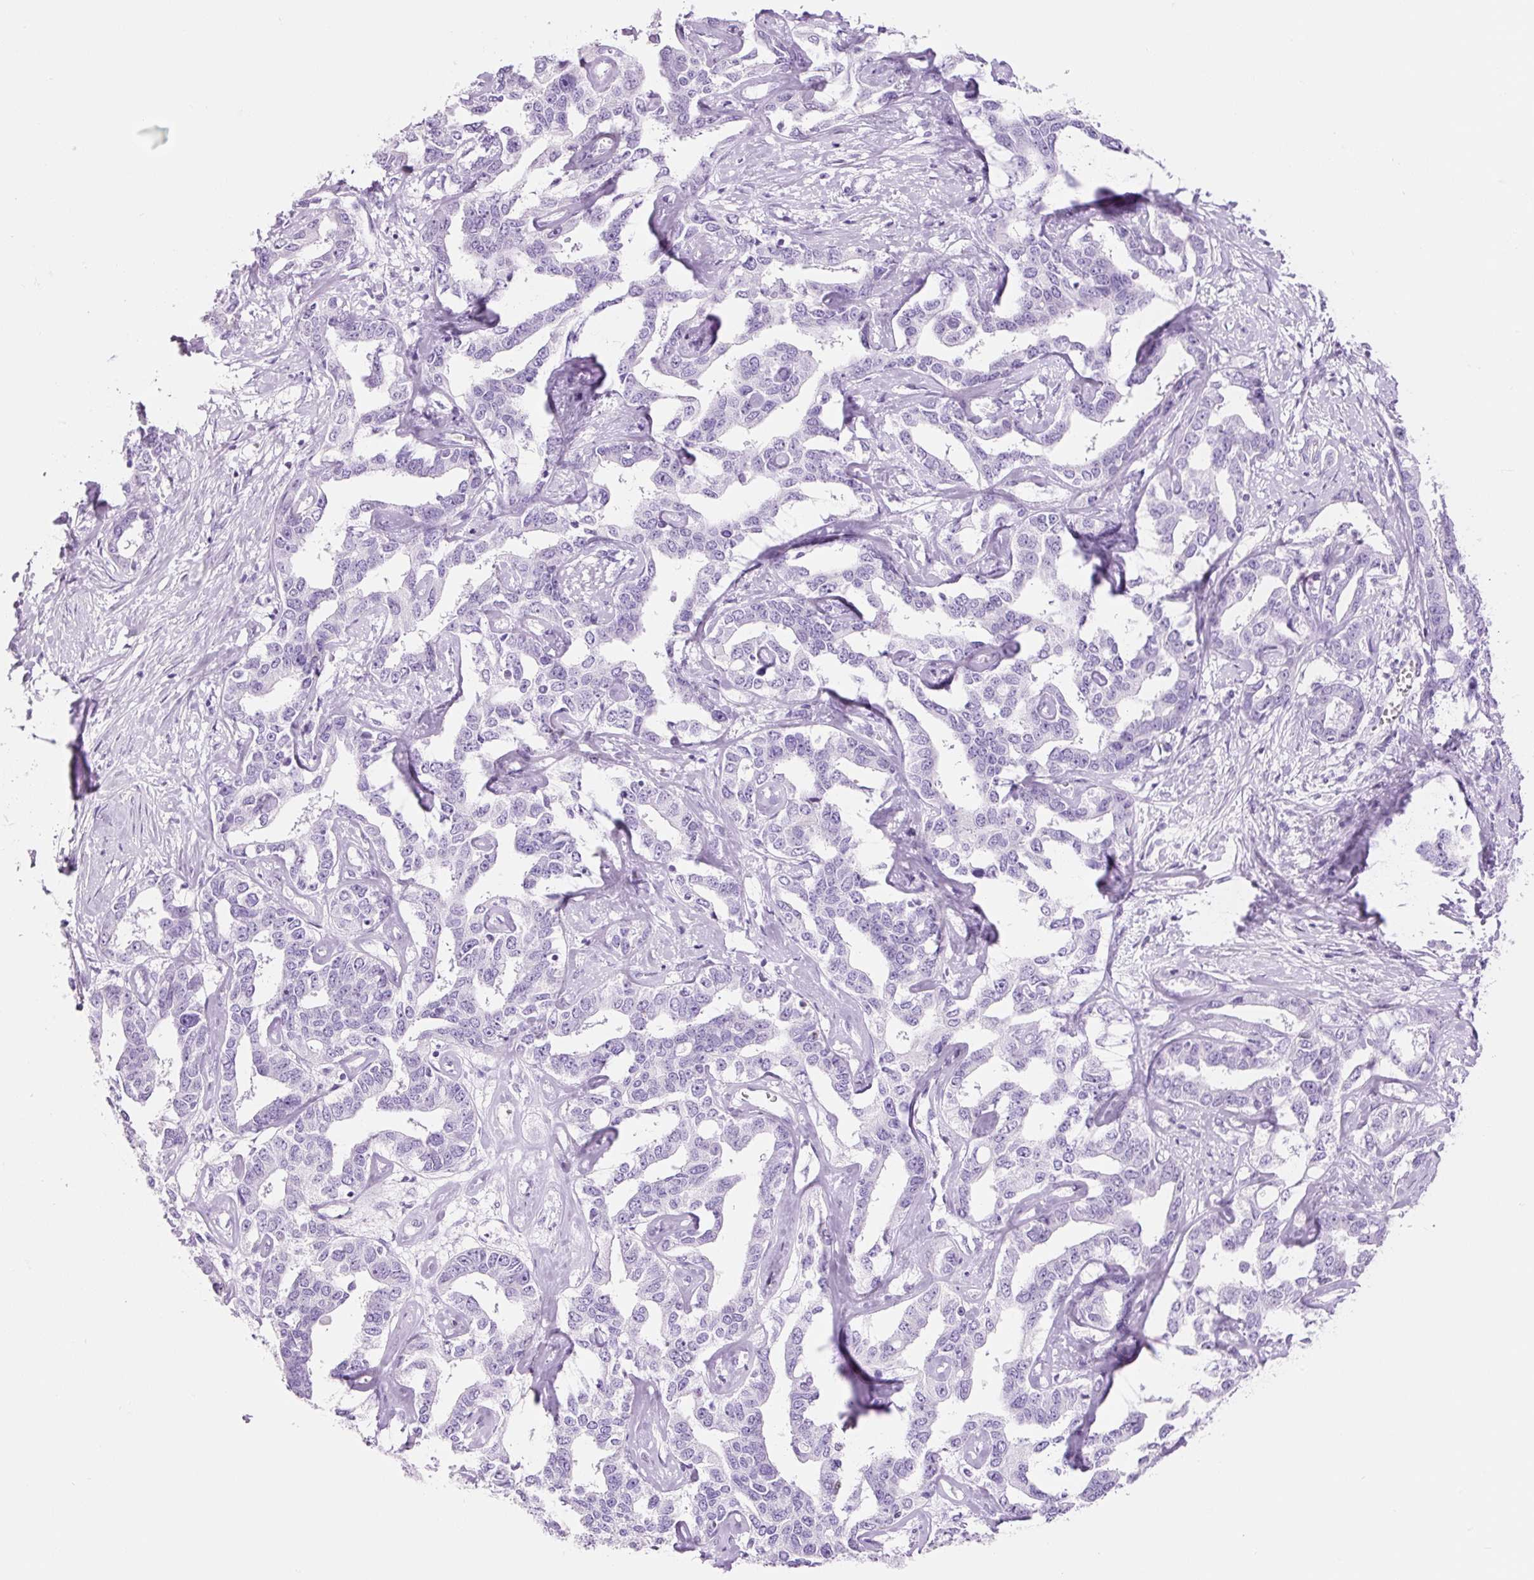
{"staining": {"intensity": "negative", "quantity": "none", "location": "none"}, "tissue": "liver cancer", "cell_type": "Tumor cells", "image_type": "cancer", "snomed": [{"axis": "morphology", "description": "Cholangiocarcinoma"}, {"axis": "topography", "description": "Liver"}], "caption": "High magnification brightfield microscopy of liver cholangiocarcinoma stained with DAB (3,3'-diaminobenzidine) (brown) and counterstained with hematoxylin (blue): tumor cells show no significant positivity.", "gene": "ADSS1", "patient": {"sex": "male", "age": 59}}